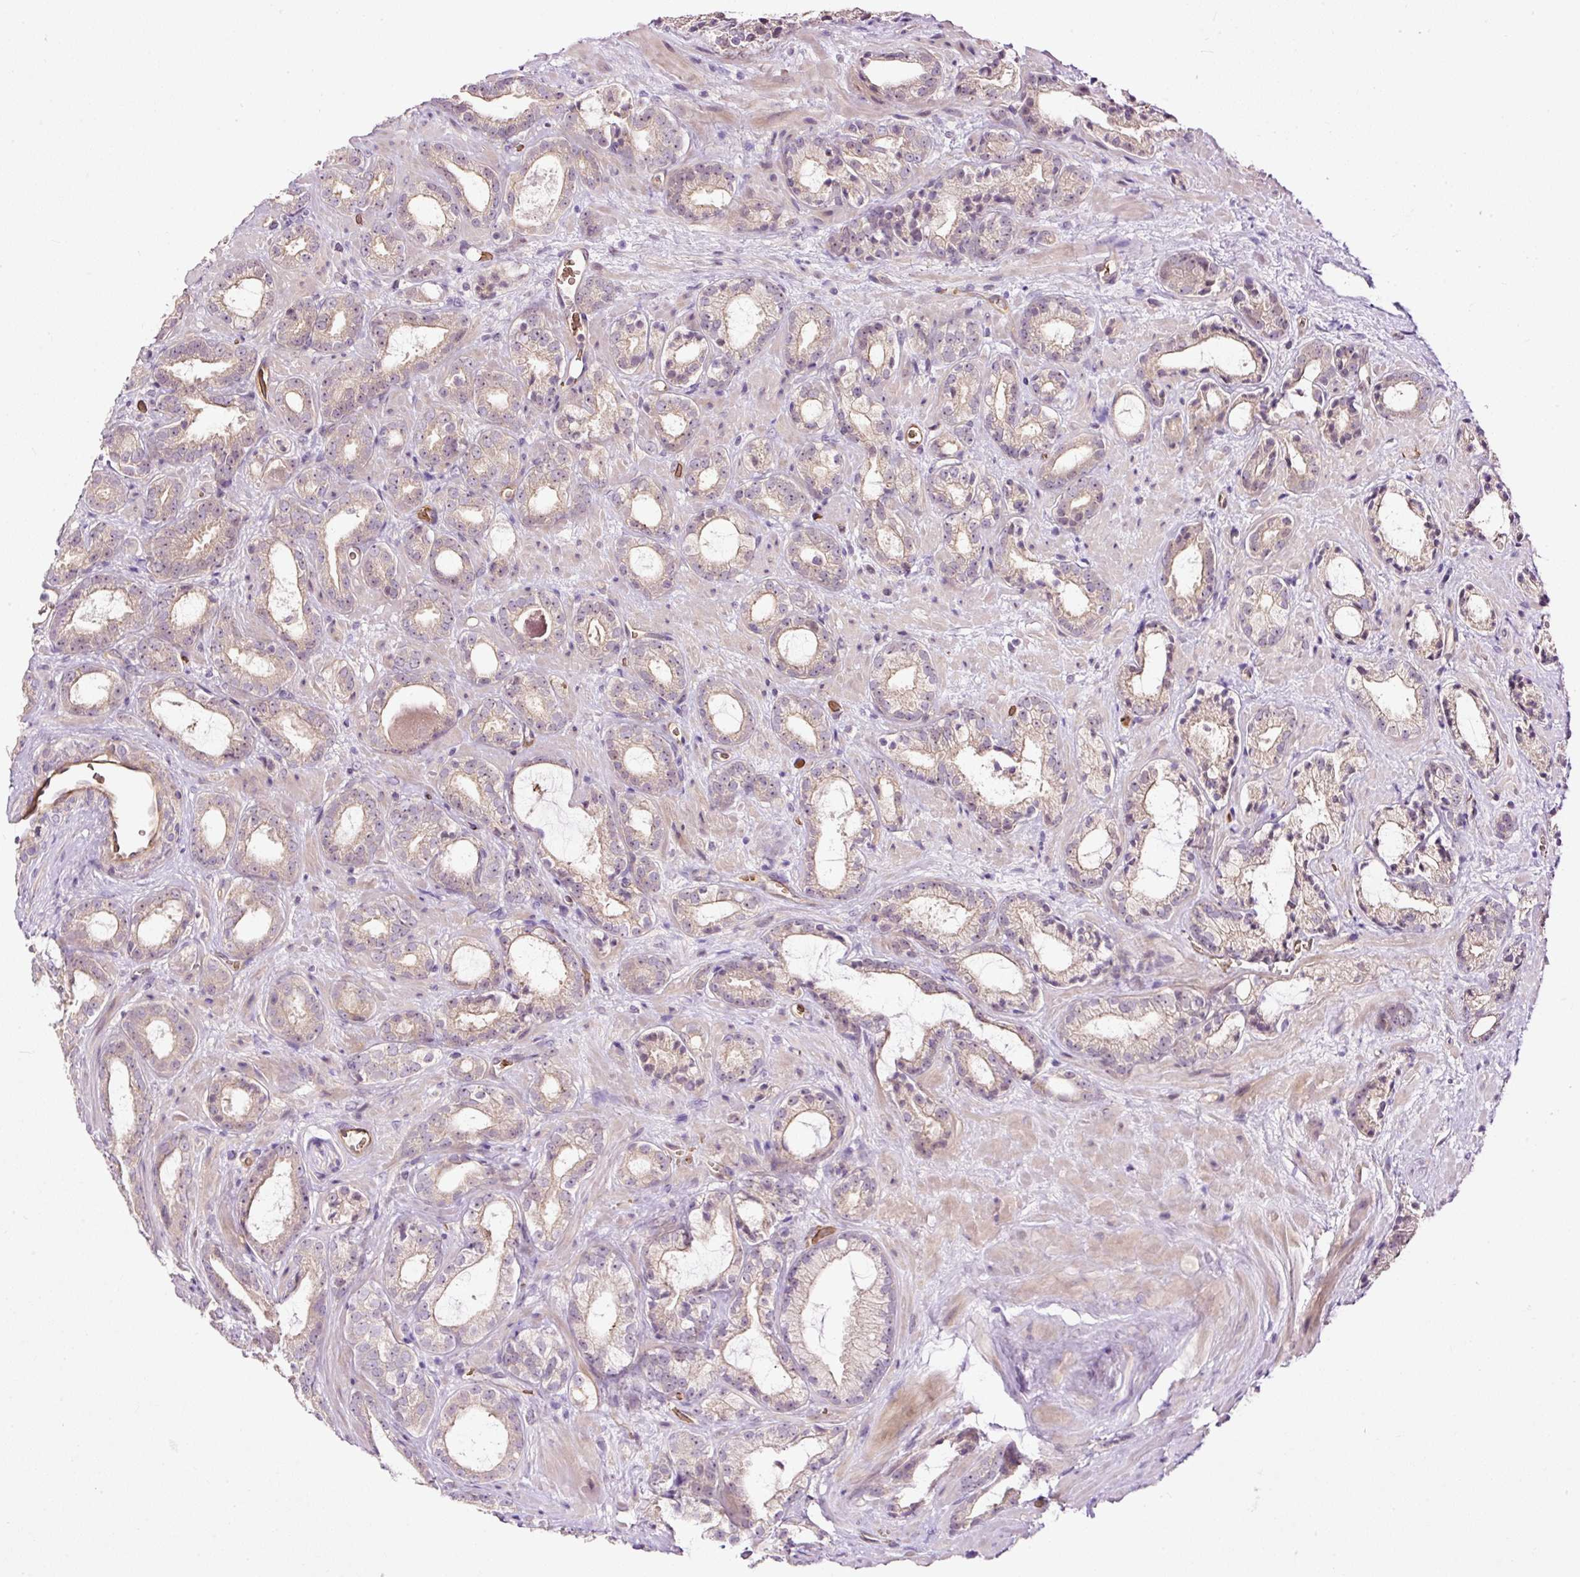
{"staining": {"intensity": "weak", "quantity": "25%-75%", "location": "cytoplasmic/membranous"}, "tissue": "prostate cancer", "cell_type": "Tumor cells", "image_type": "cancer", "snomed": [{"axis": "morphology", "description": "Adenocarcinoma, Low grade"}, {"axis": "topography", "description": "Prostate"}], "caption": "This is a micrograph of IHC staining of adenocarcinoma (low-grade) (prostate), which shows weak positivity in the cytoplasmic/membranous of tumor cells.", "gene": "USHBP1", "patient": {"sex": "male", "age": 62}}